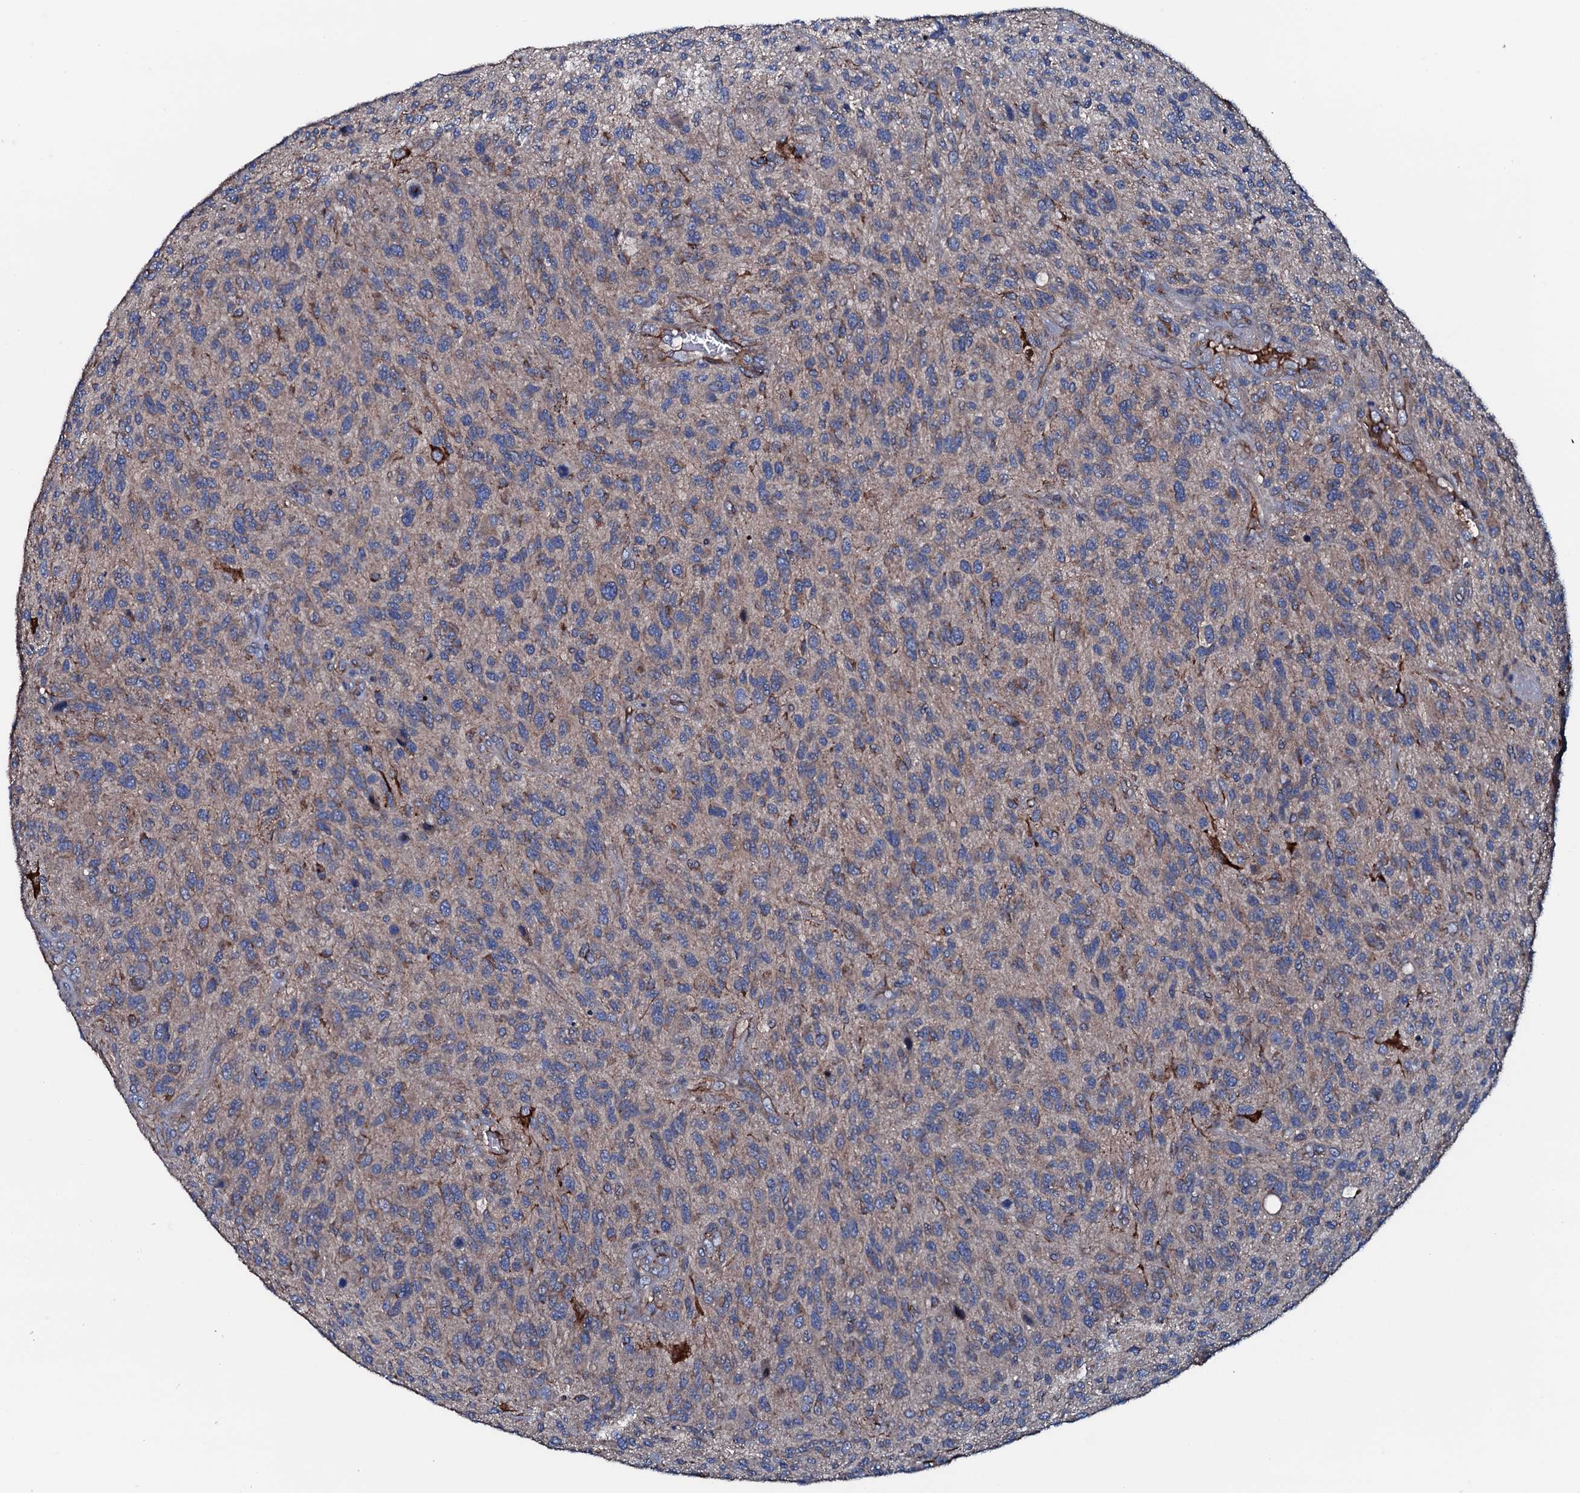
{"staining": {"intensity": "weak", "quantity": "<25%", "location": "cytoplasmic/membranous"}, "tissue": "glioma", "cell_type": "Tumor cells", "image_type": "cancer", "snomed": [{"axis": "morphology", "description": "Glioma, malignant, High grade"}, {"axis": "topography", "description": "Brain"}], "caption": "Histopathology image shows no significant protein expression in tumor cells of glioma.", "gene": "NEK1", "patient": {"sex": "male", "age": 47}}